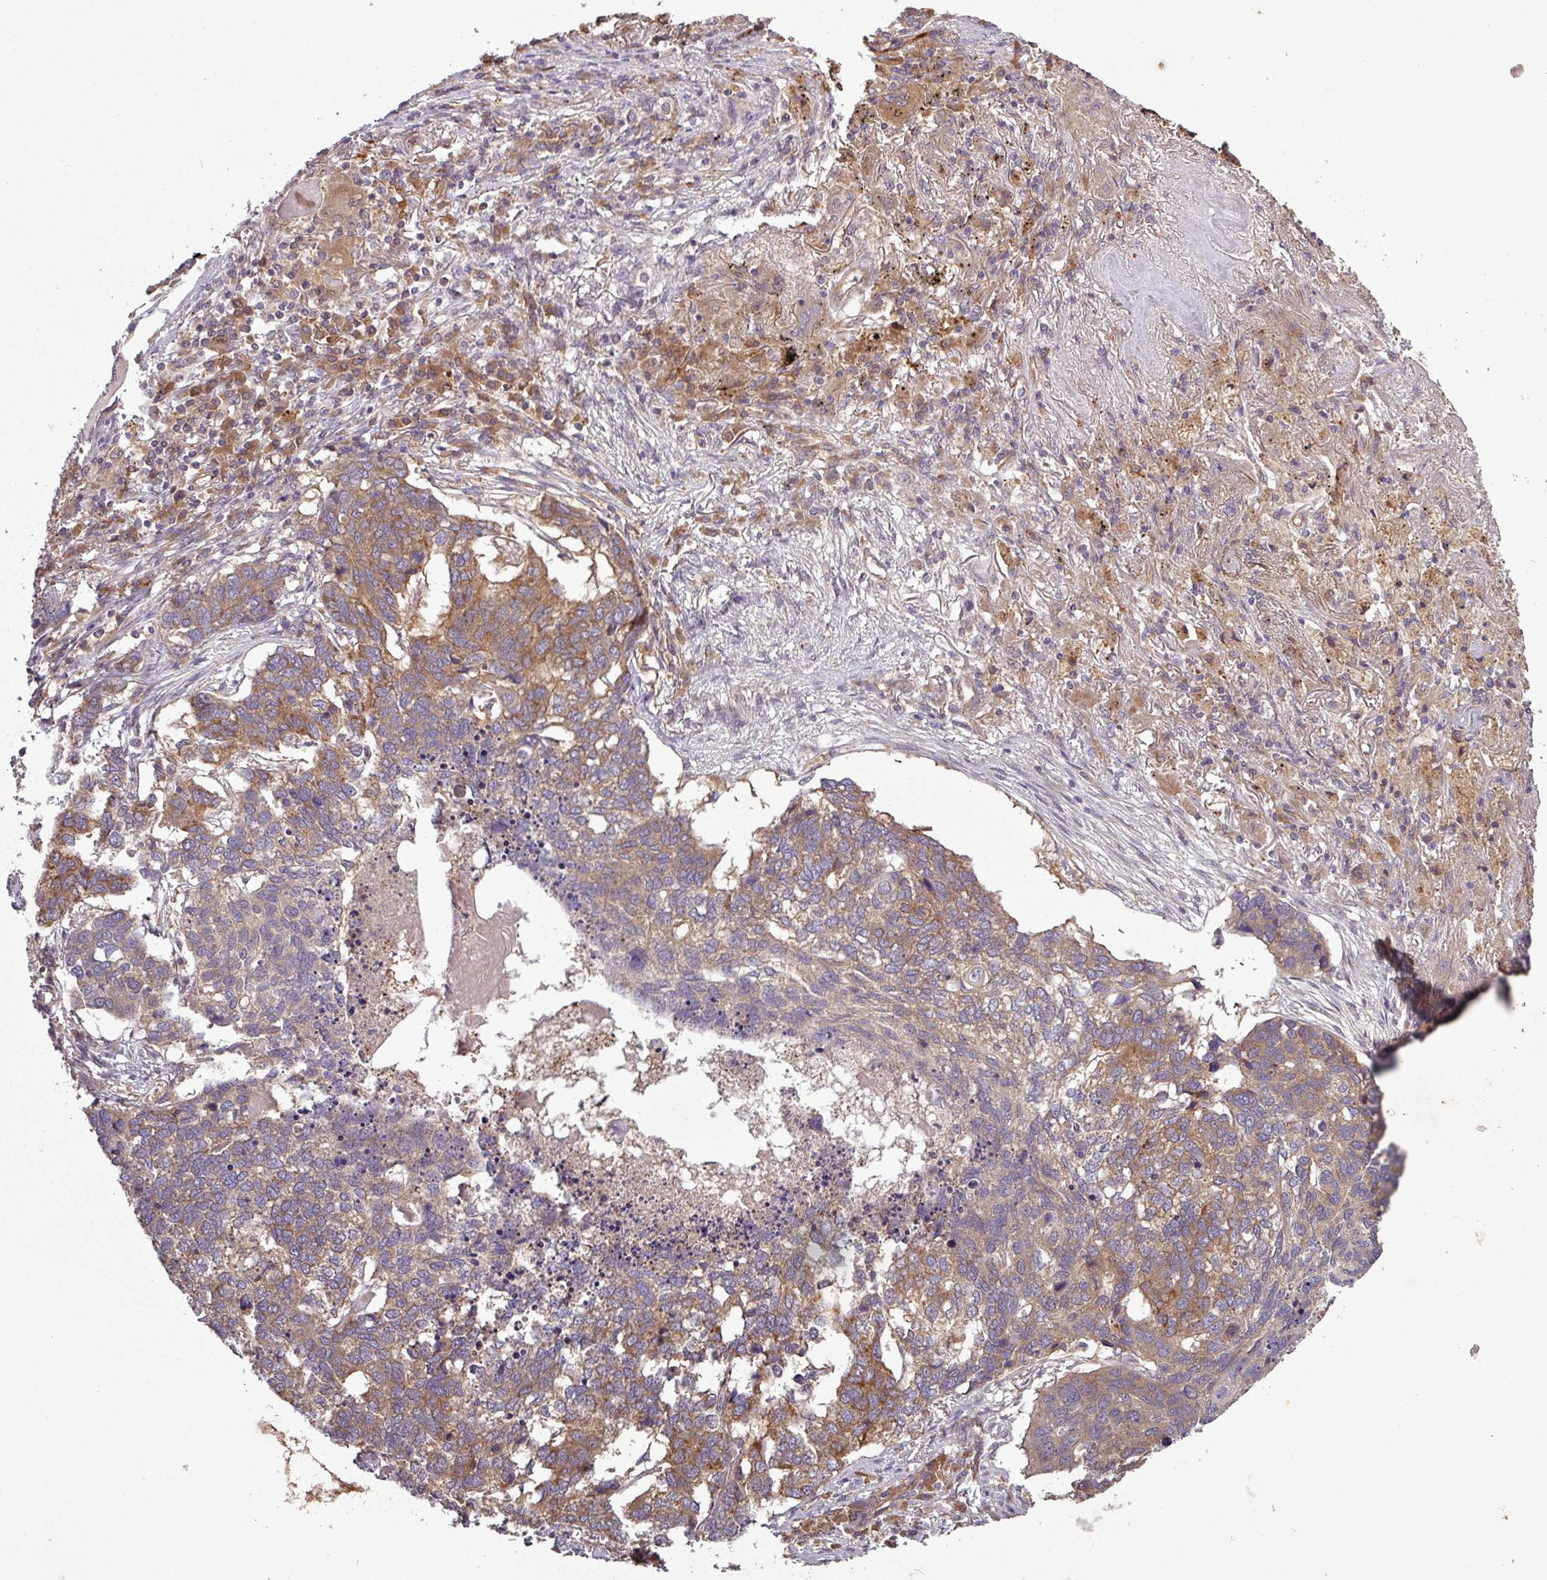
{"staining": {"intensity": "moderate", "quantity": "25%-75%", "location": "cytoplasmic/membranous"}, "tissue": "lung cancer", "cell_type": "Tumor cells", "image_type": "cancer", "snomed": [{"axis": "morphology", "description": "Squamous cell carcinoma, NOS"}, {"axis": "topography", "description": "Lung"}], "caption": "Squamous cell carcinoma (lung) stained for a protein shows moderate cytoplasmic/membranous positivity in tumor cells.", "gene": "SIRPB2", "patient": {"sex": "female", "age": 63}}